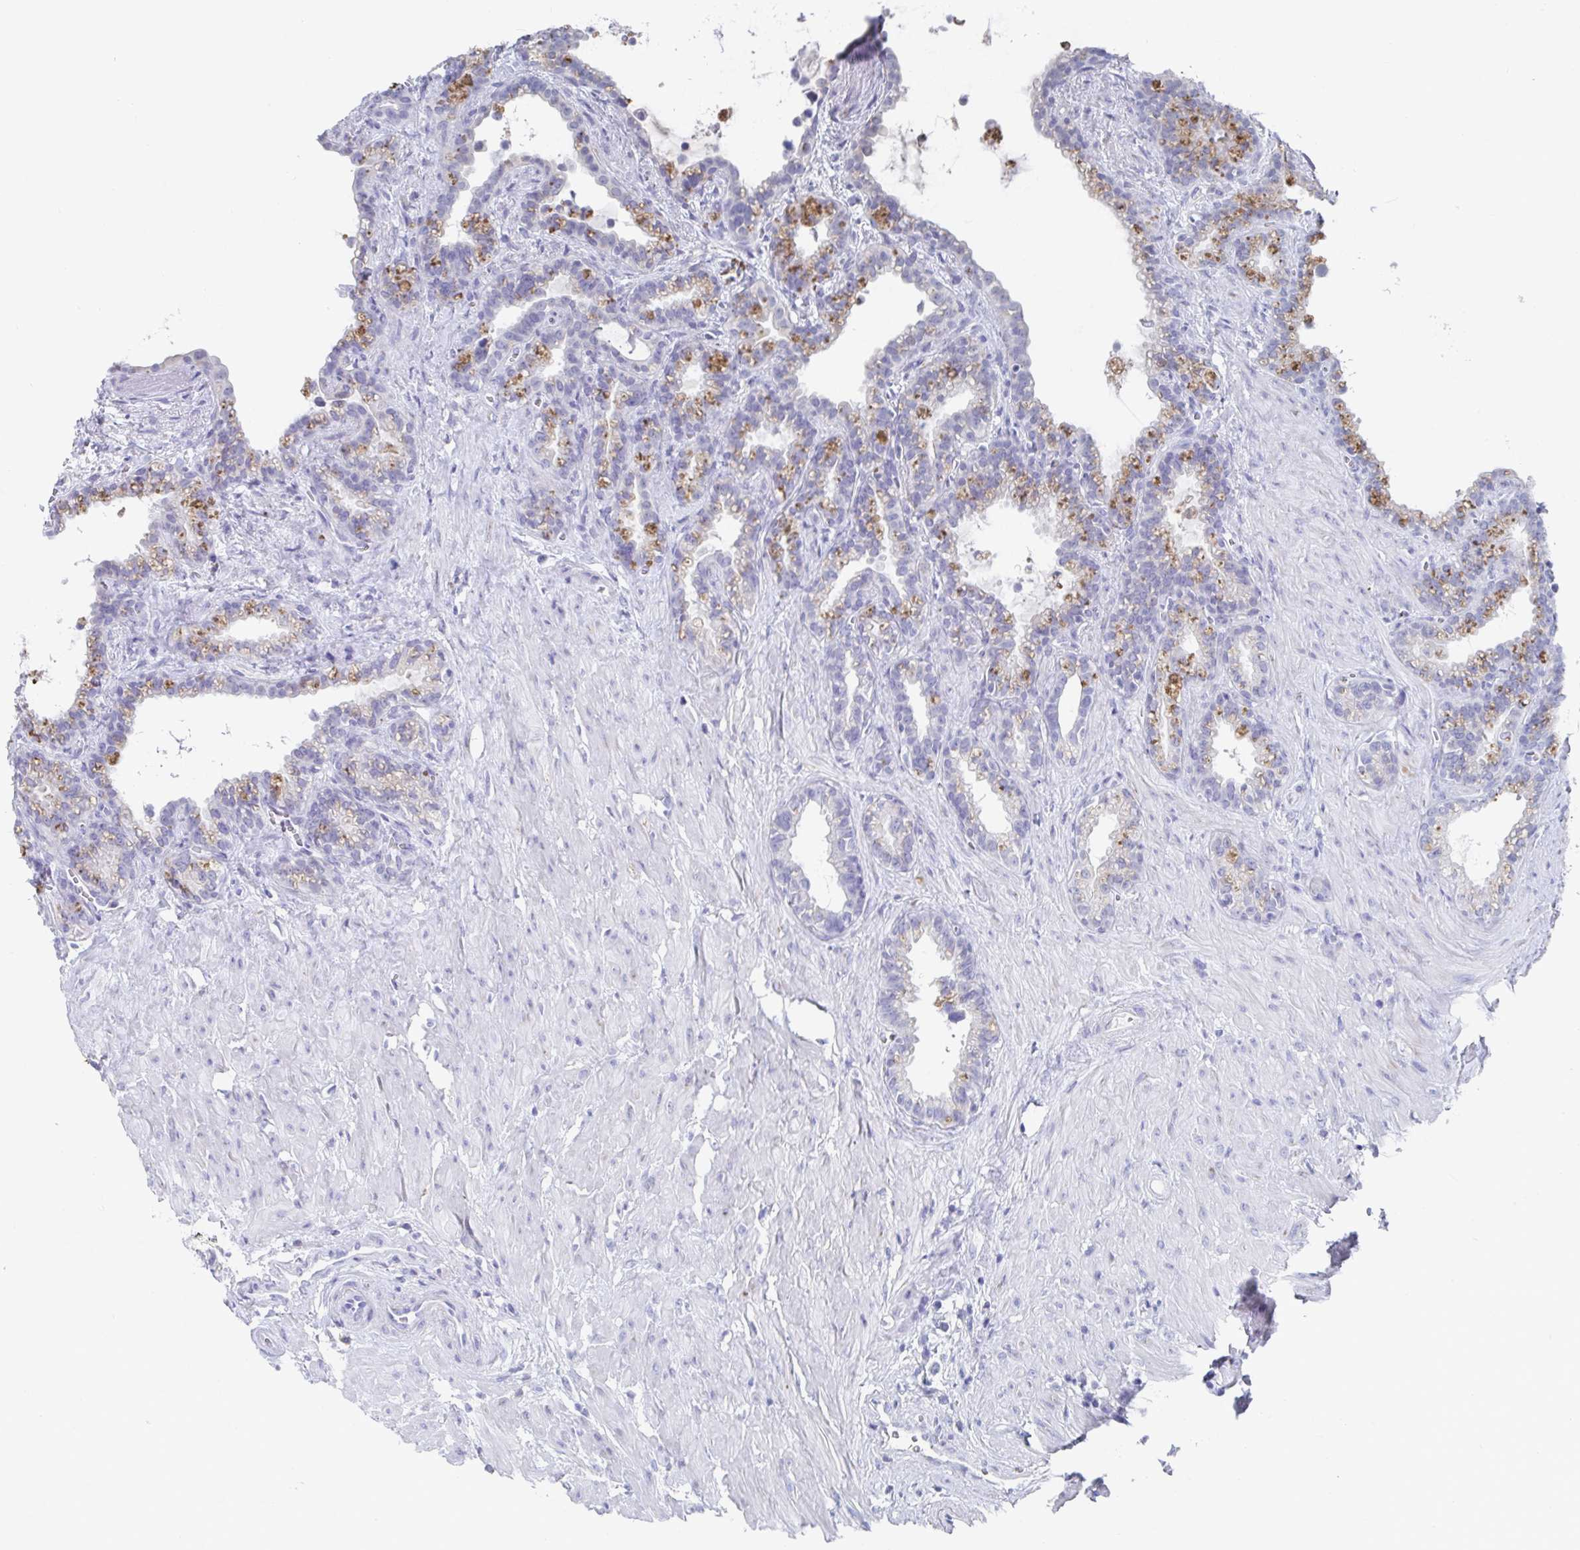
{"staining": {"intensity": "moderate", "quantity": "<25%", "location": "cytoplasmic/membranous"}, "tissue": "seminal vesicle", "cell_type": "Glandular cells", "image_type": "normal", "snomed": [{"axis": "morphology", "description": "Normal tissue, NOS"}, {"axis": "topography", "description": "Seminal veicle"}], "caption": "Immunohistochemical staining of benign seminal vesicle displays low levels of moderate cytoplasmic/membranous expression in about <25% of glandular cells.", "gene": "TAS2R39", "patient": {"sex": "male", "age": 76}}